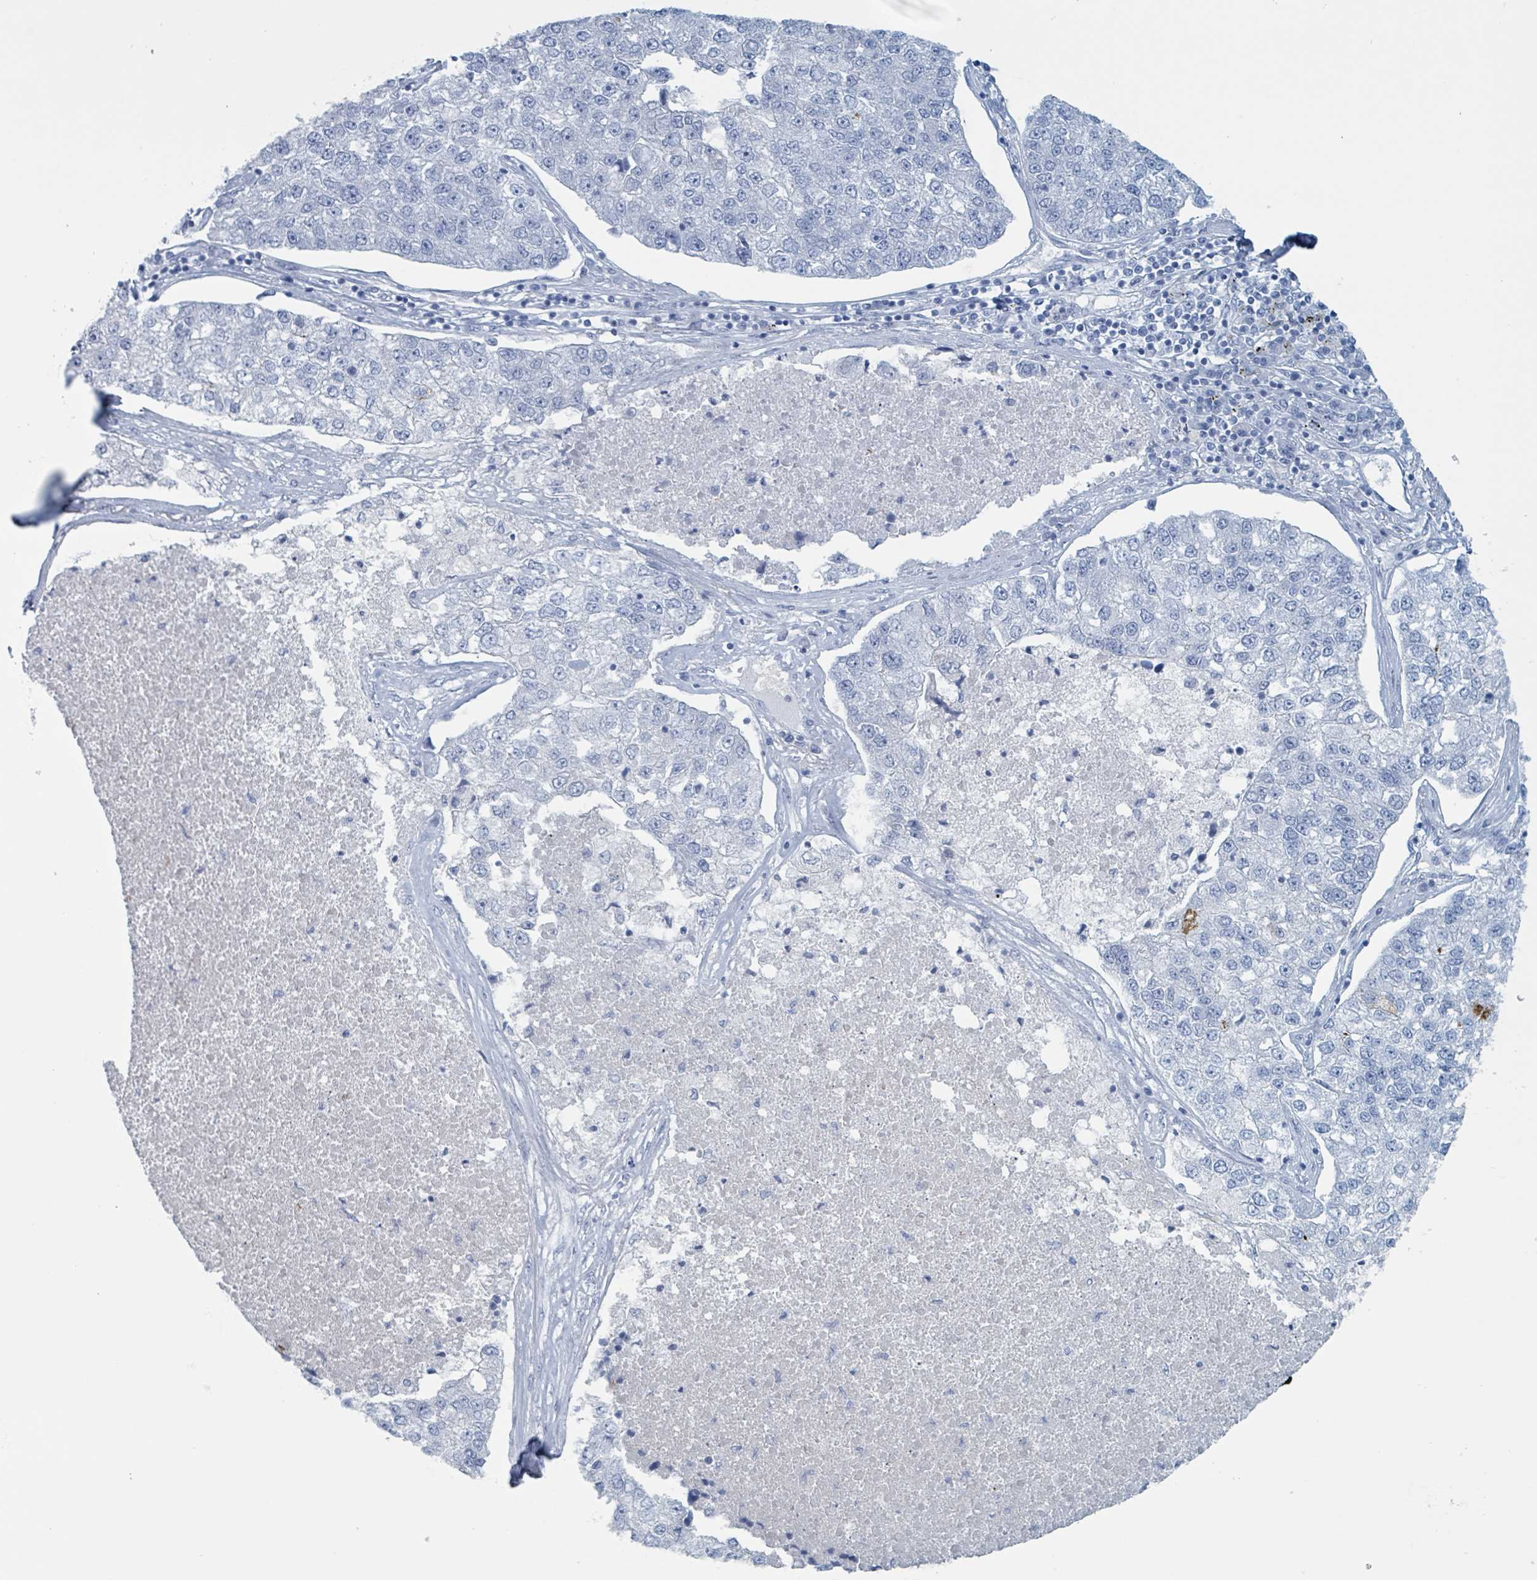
{"staining": {"intensity": "negative", "quantity": "none", "location": "none"}, "tissue": "lung cancer", "cell_type": "Tumor cells", "image_type": "cancer", "snomed": [{"axis": "morphology", "description": "Adenocarcinoma, NOS"}, {"axis": "topography", "description": "Lung"}], "caption": "An IHC image of lung cancer (adenocarcinoma) is shown. There is no staining in tumor cells of lung cancer (adenocarcinoma).", "gene": "KLK4", "patient": {"sex": "male", "age": 49}}